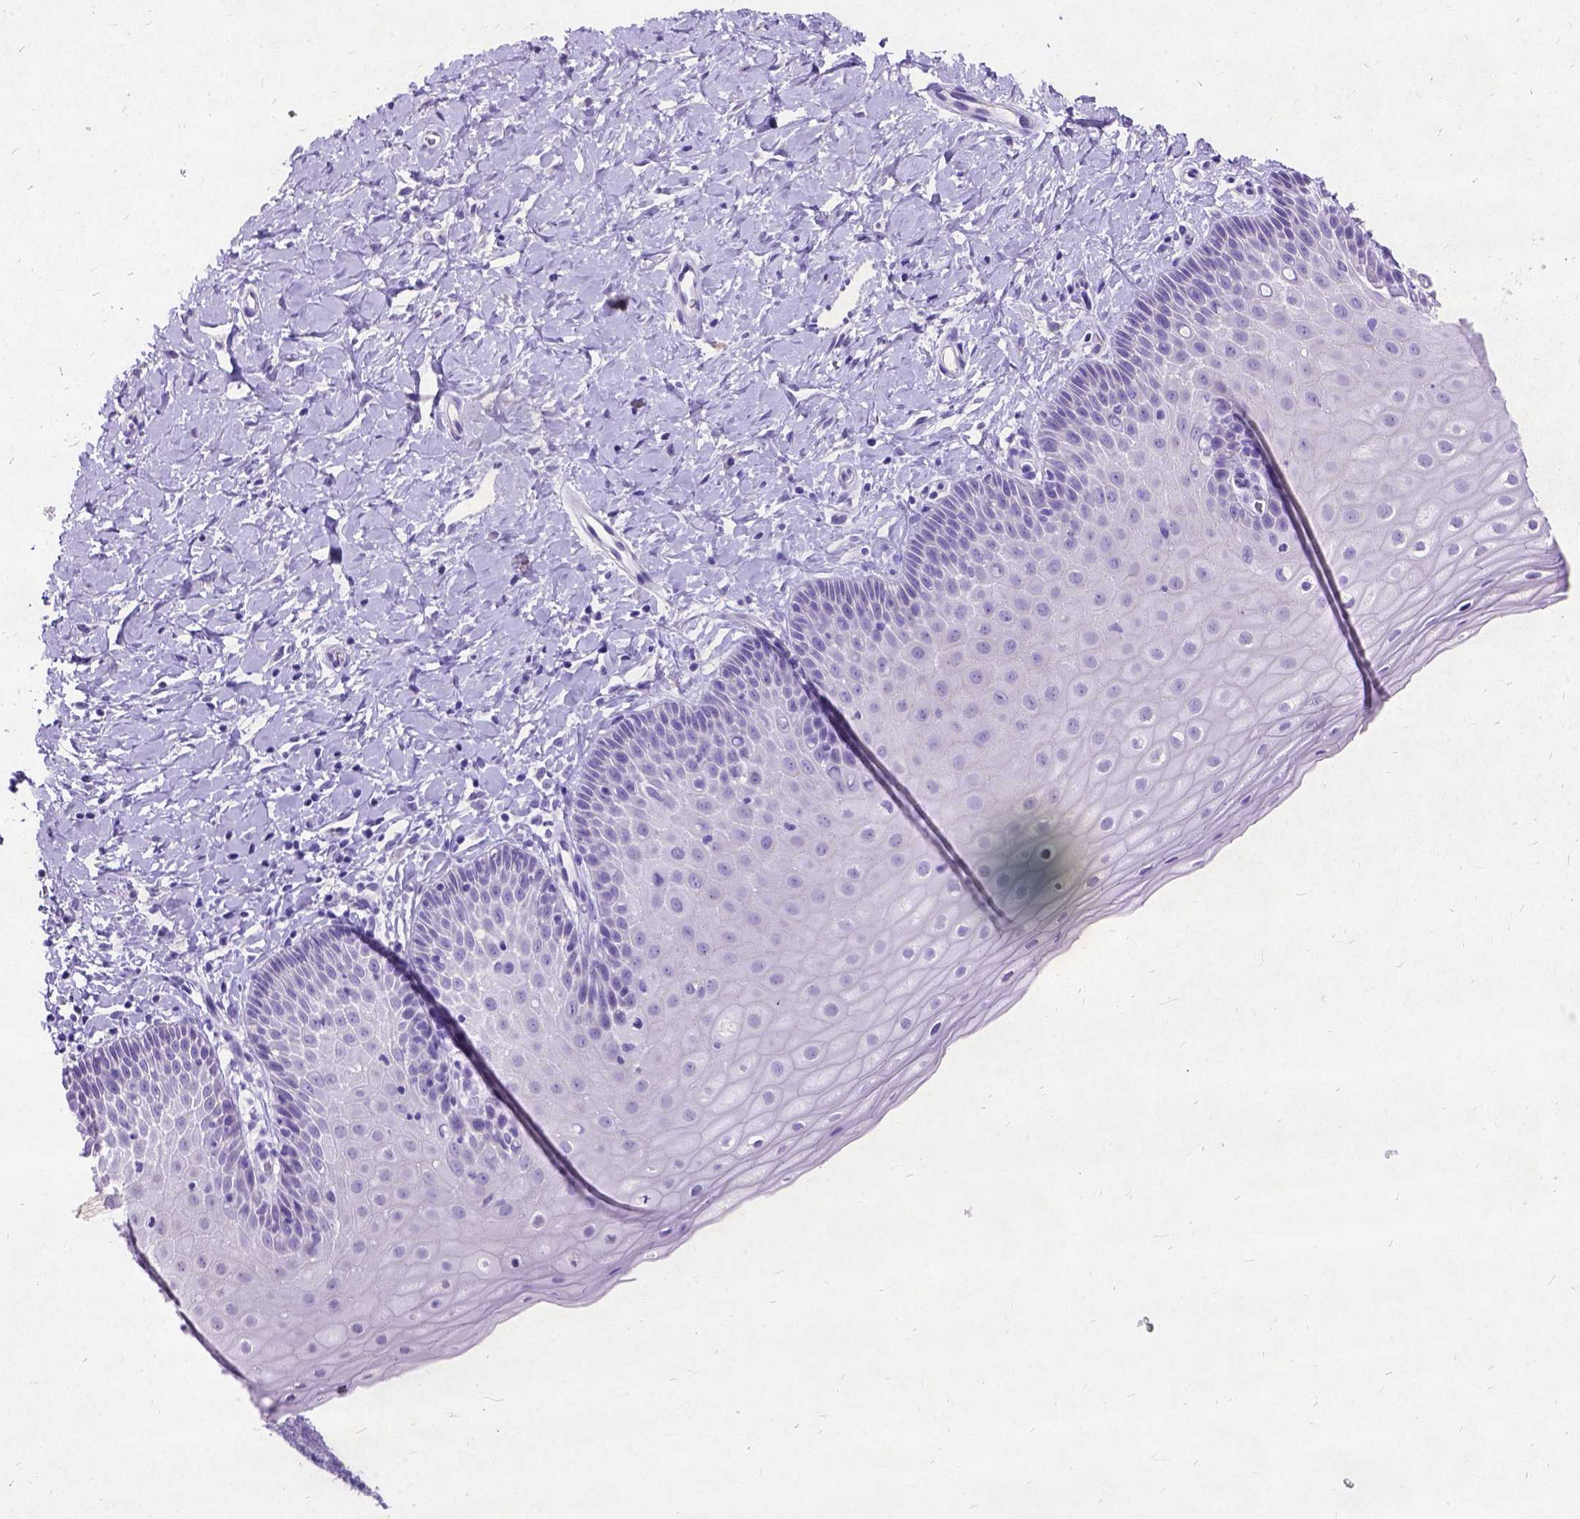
{"staining": {"intensity": "negative", "quantity": "none", "location": "none"}, "tissue": "cervix", "cell_type": "Squamous epithelial cells", "image_type": "normal", "snomed": [{"axis": "morphology", "description": "Normal tissue, NOS"}, {"axis": "topography", "description": "Cervix"}], "caption": "Immunohistochemical staining of unremarkable human cervix shows no significant positivity in squamous epithelial cells.", "gene": "NEUROD4", "patient": {"sex": "female", "age": 37}}